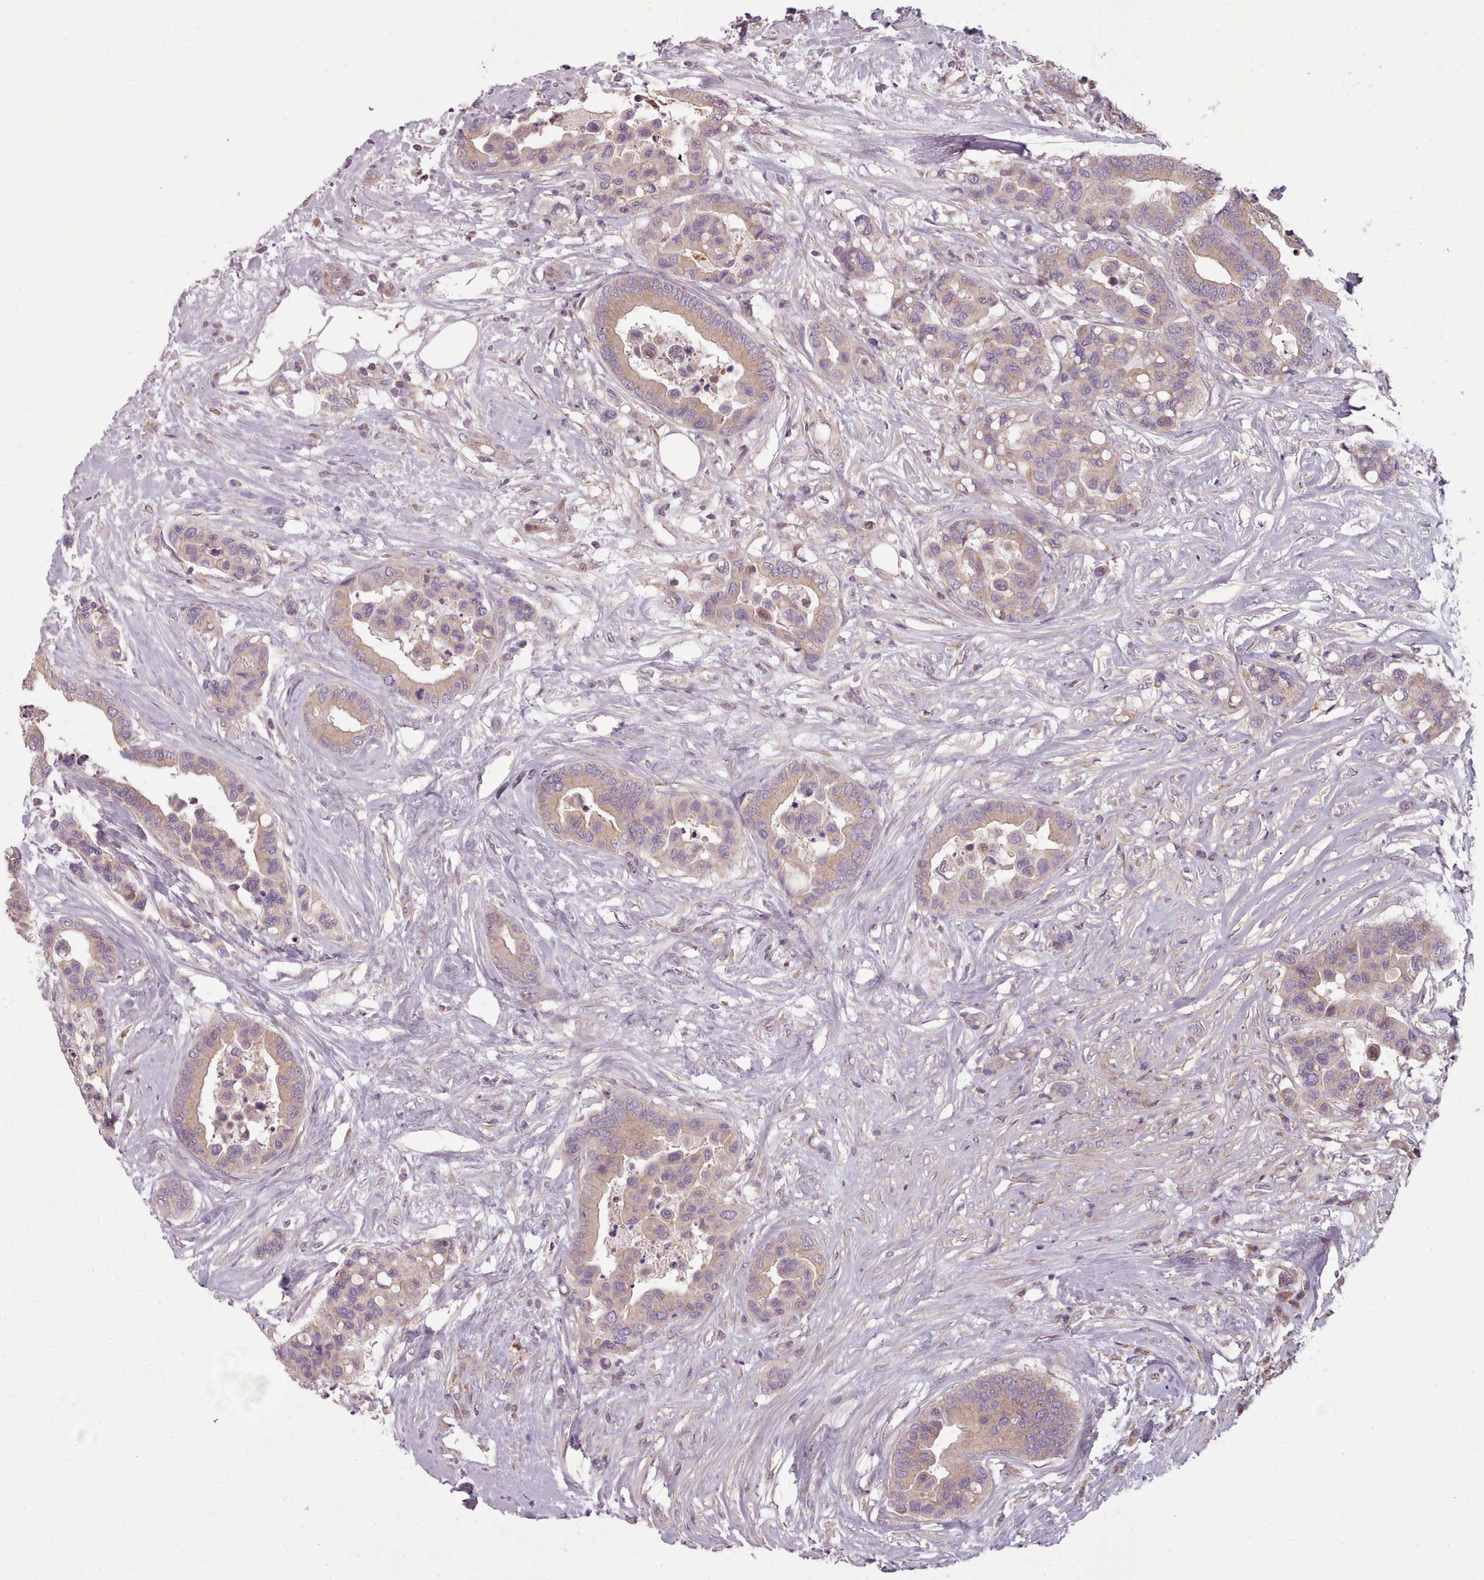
{"staining": {"intensity": "weak", "quantity": ">75%", "location": "cytoplasmic/membranous"}, "tissue": "colorectal cancer", "cell_type": "Tumor cells", "image_type": "cancer", "snomed": [{"axis": "morphology", "description": "Adenocarcinoma, NOS"}, {"axis": "topography", "description": "Colon"}], "caption": "A high-resolution histopathology image shows immunohistochemistry (IHC) staining of colorectal cancer (adenocarcinoma), which reveals weak cytoplasmic/membranous staining in about >75% of tumor cells.", "gene": "NT5DC2", "patient": {"sex": "male", "age": 82}}